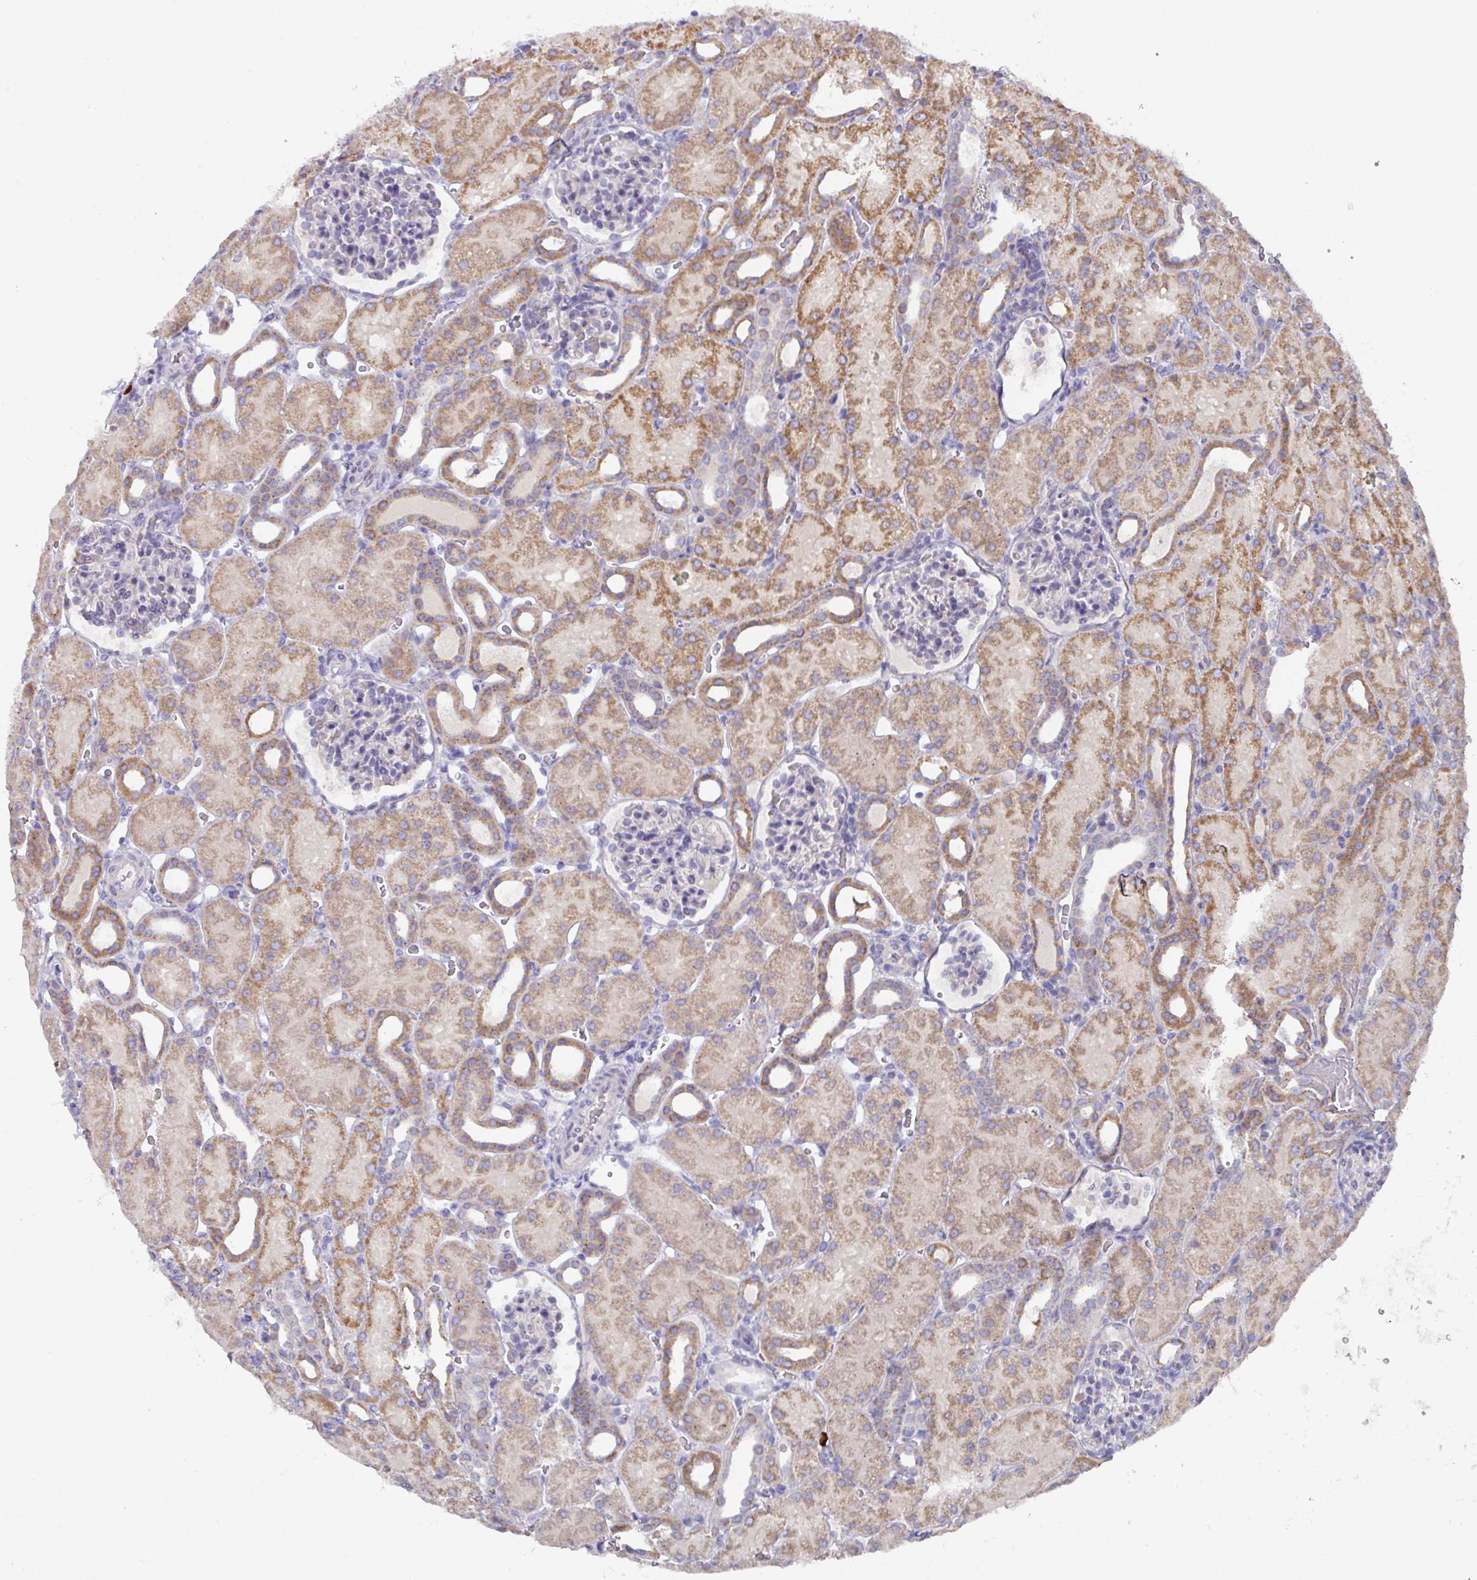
{"staining": {"intensity": "negative", "quantity": "none", "location": "none"}, "tissue": "kidney", "cell_type": "Cells in glomeruli", "image_type": "normal", "snomed": [{"axis": "morphology", "description": "Normal tissue, NOS"}, {"axis": "topography", "description": "Kidney"}], "caption": "The micrograph demonstrates no significant staining in cells in glomeruli of kidney.", "gene": "IL4R", "patient": {"sex": "male", "age": 2}}